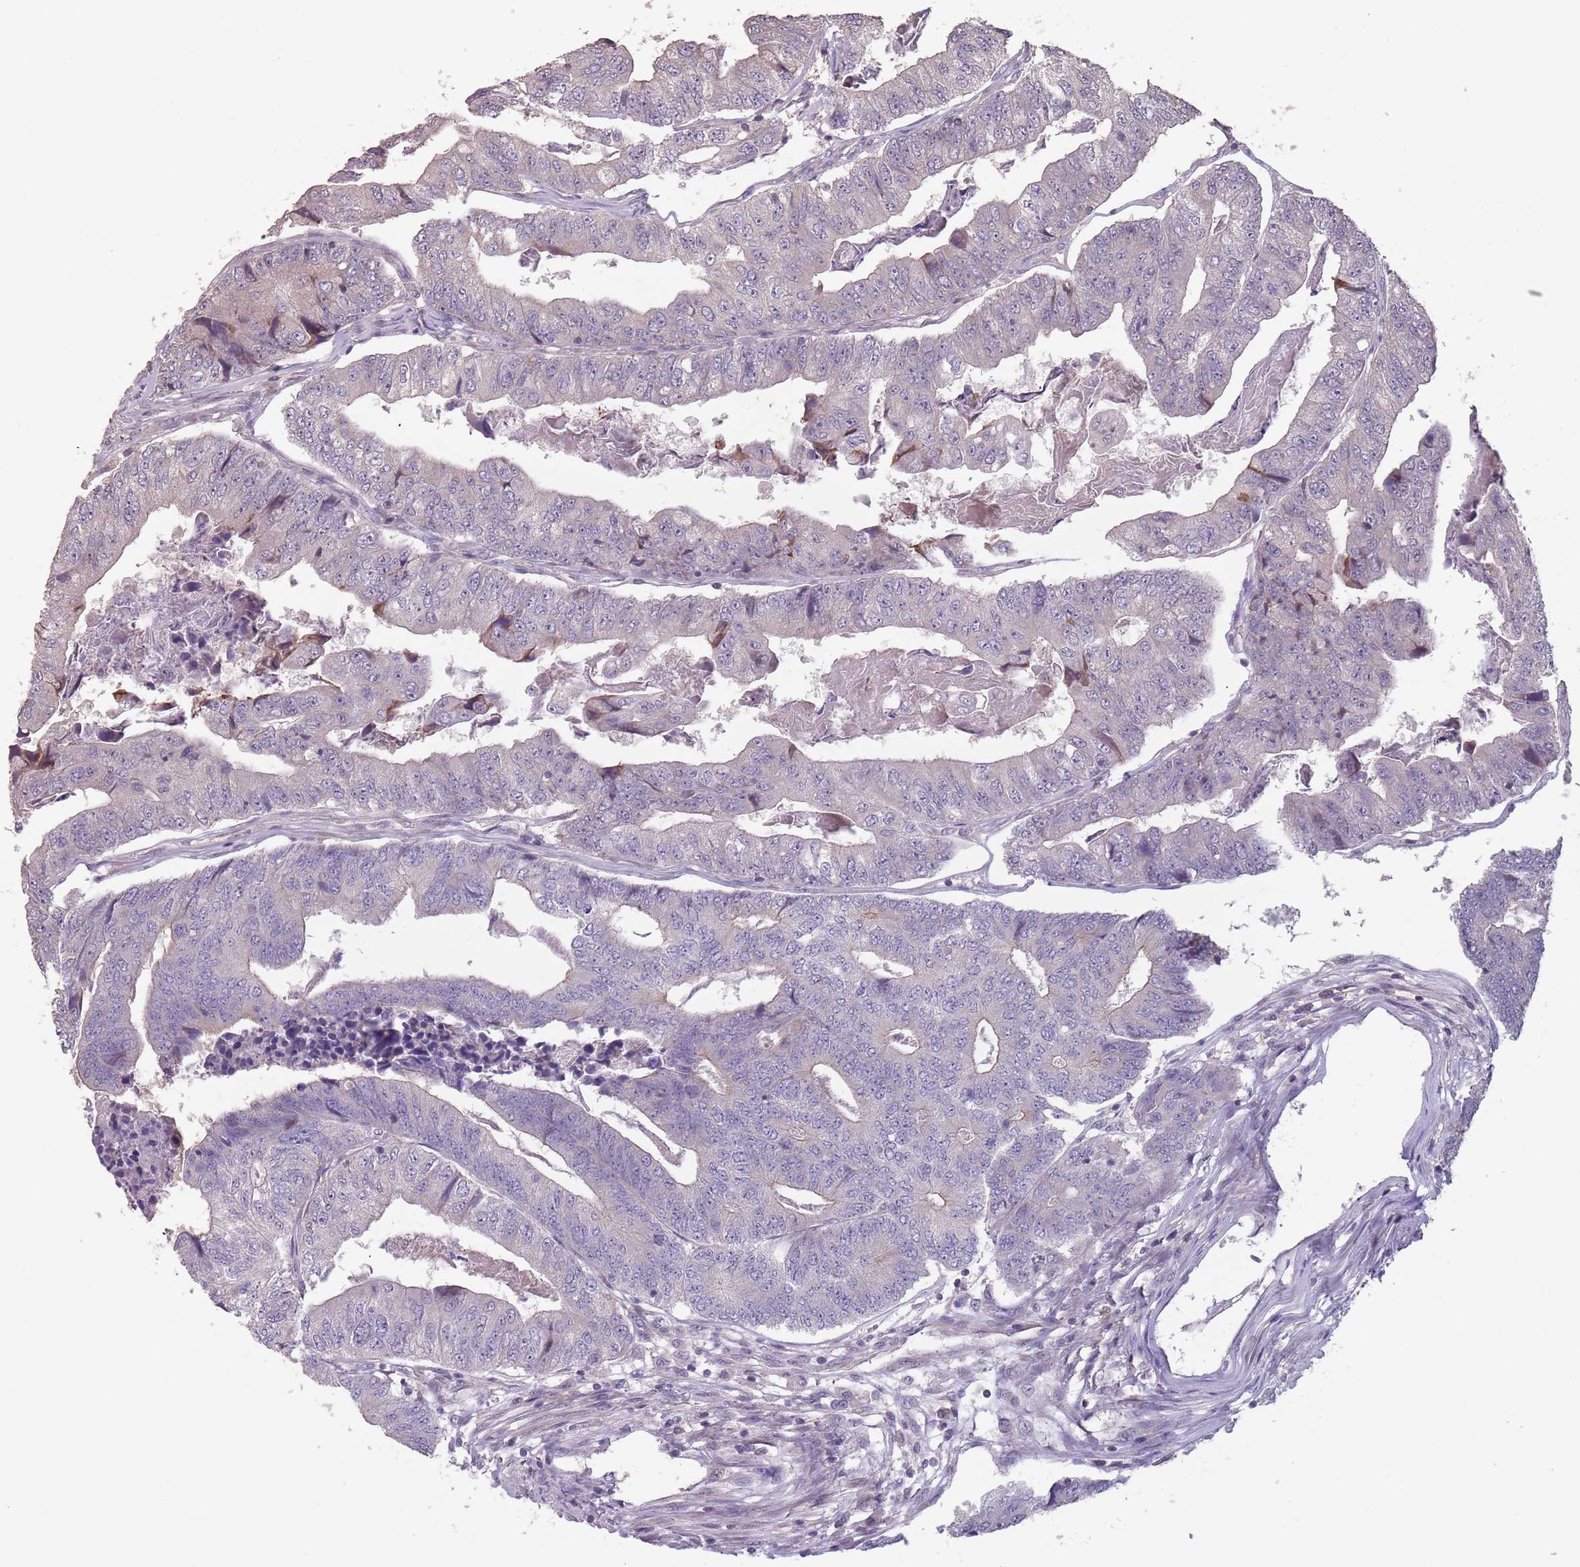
{"staining": {"intensity": "negative", "quantity": "none", "location": "none"}, "tissue": "colorectal cancer", "cell_type": "Tumor cells", "image_type": "cancer", "snomed": [{"axis": "morphology", "description": "Adenocarcinoma, NOS"}, {"axis": "topography", "description": "Colon"}], "caption": "Immunohistochemical staining of human colorectal cancer demonstrates no significant positivity in tumor cells.", "gene": "MBD3L1", "patient": {"sex": "female", "age": 67}}